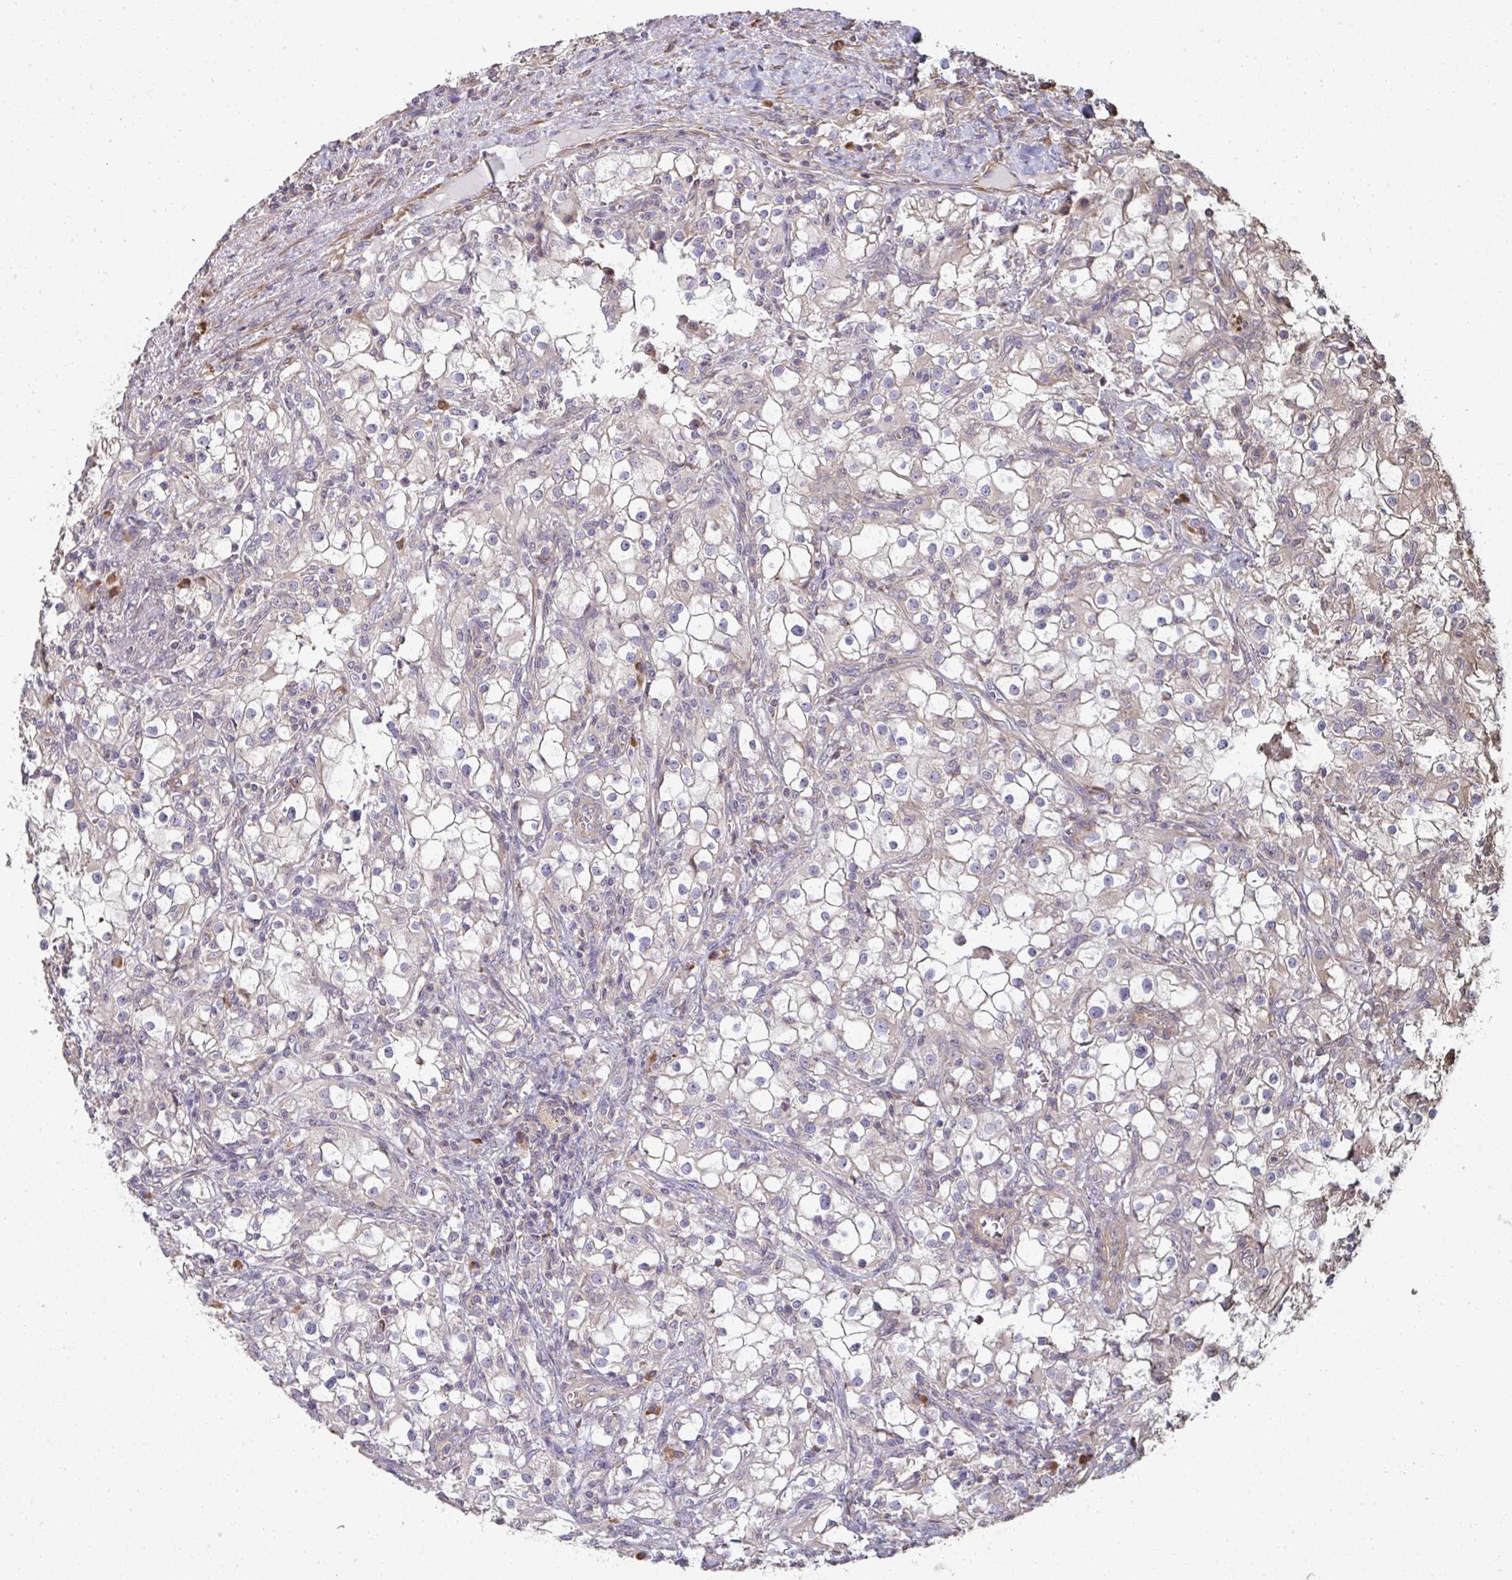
{"staining": {"intensity": "weak", "quantity": "25%-75%", "location": "cytoplasmic/membranous"}, "tissue": "renal cancer", "cell_type": "Tumor cells", "image_type": "cancer", "snomed": [{"axis": "morphology", "description": "Adenocarcinoma, NOS"}, {"axis": "topography", "description": "Kidney"}], "caption": "Renal cancer (adenocarcinoma) stained with IHC shows weak cytoplasmic/membranous staining in approximately 25%-75% of tumor cells.", "gene": "ZFYVE28", "patient": {"sex": "female", "age": 74}}